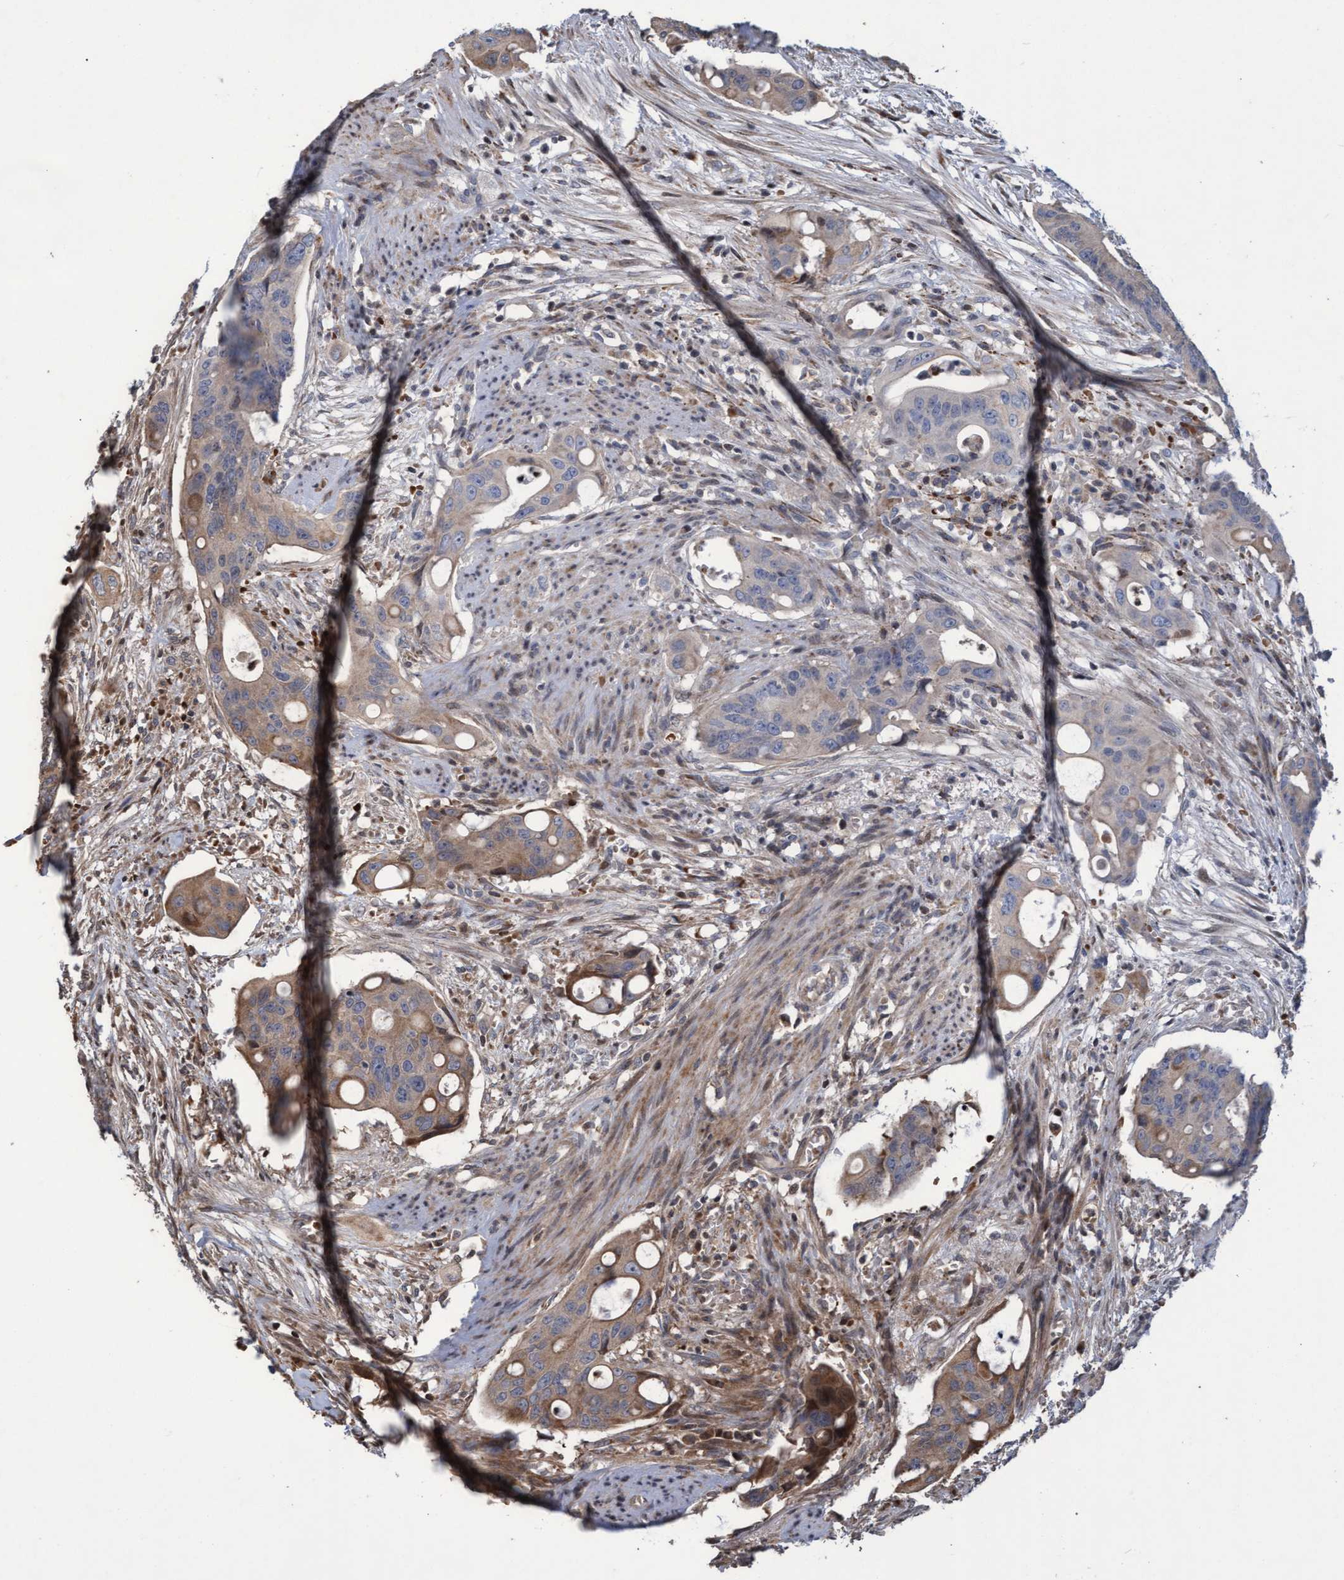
{"staining": {"intensity": "moderate", "quantity": "25%-75%", "location": "cytoplasmic/membranous"}, "tissue": "colorectal cancer", "cell_type": "Tumor cells", "image_type": "cancer", "snomed": [{"axis": "morphology", "description": "Adenocarcinoma, NOS"}, {"axis": "topography", "description": "Colon"}], "caption": "This histopathology image displays immunohistochemistry staining of human colorectal cancer, with medium moderate cytoplasmic/membranous positivity in about 25%-75% of tumor cells.", "gene": "KCNC2", "patient": {"sex": "female", "age": 57}}